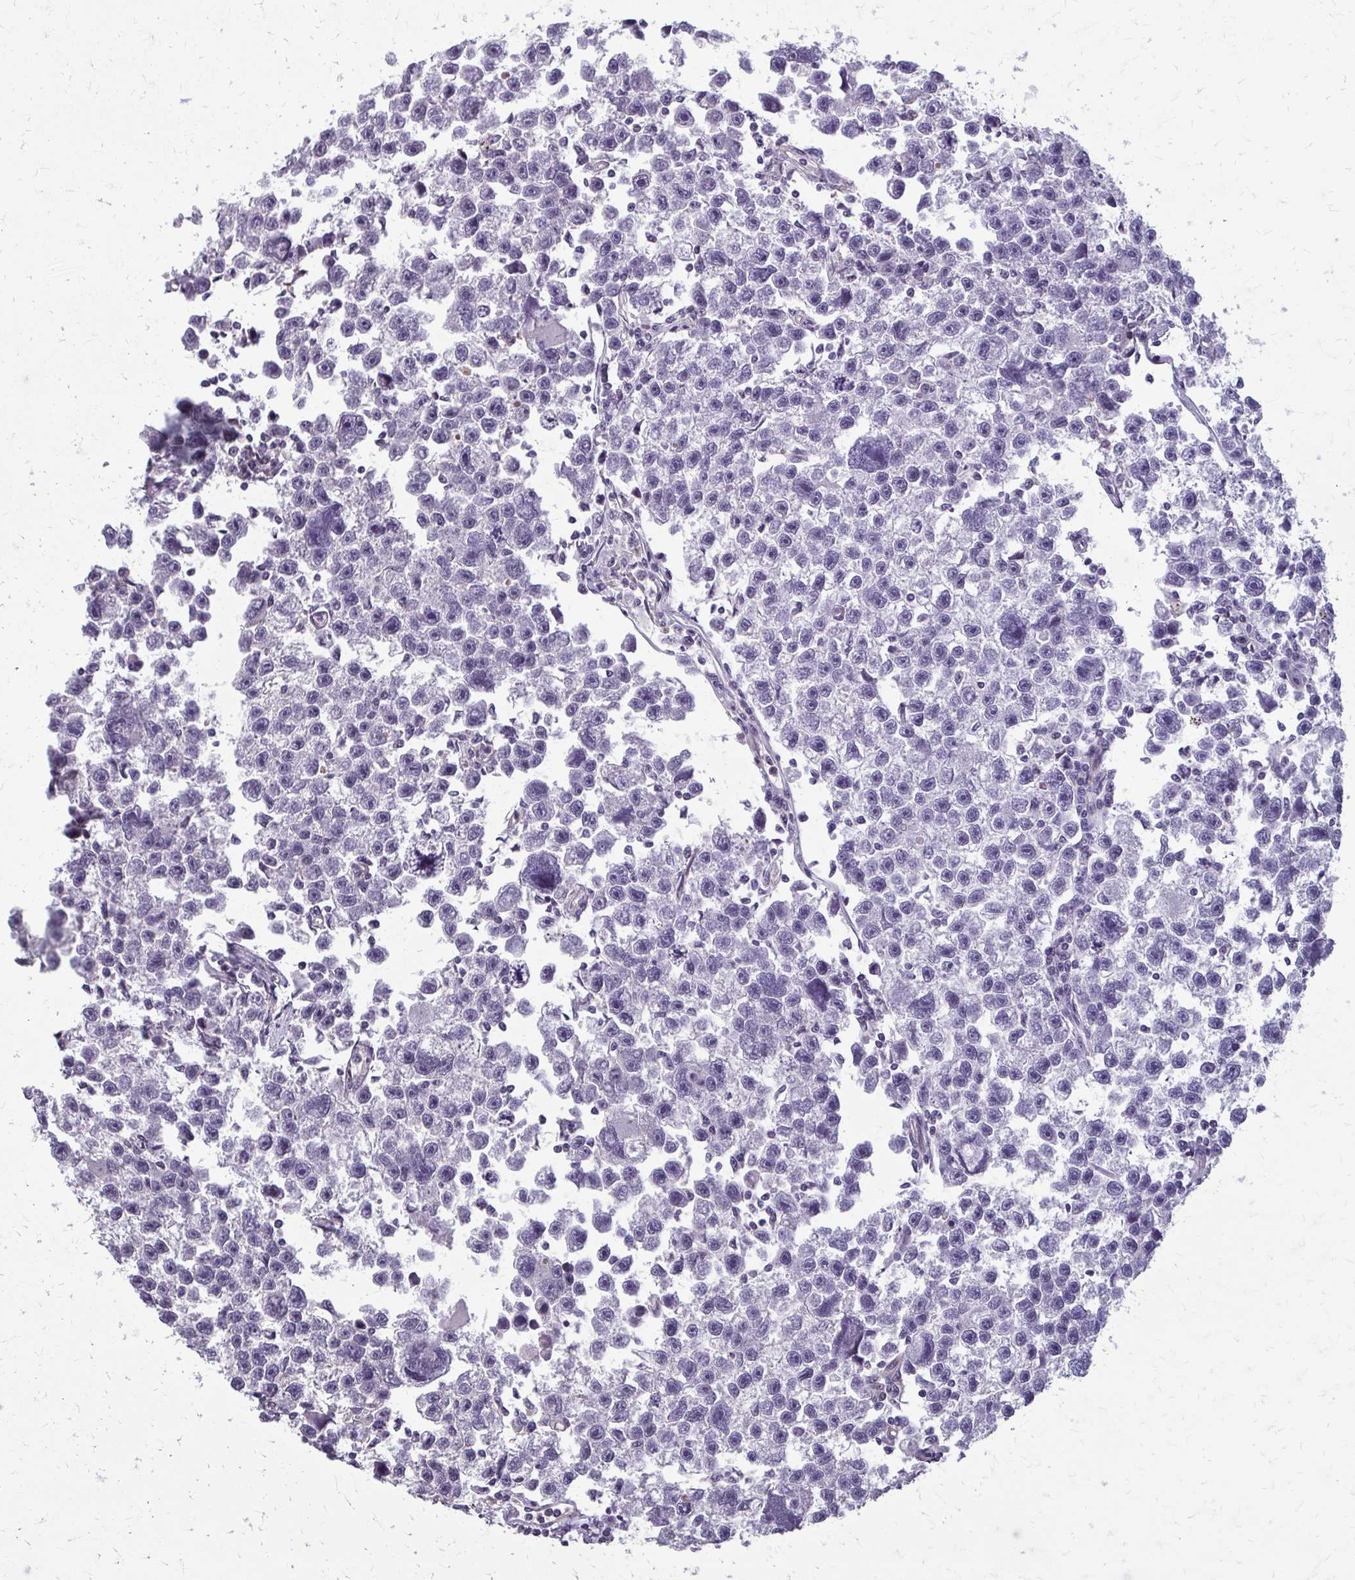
{"staining": {"intensity": "negative", "quantity": "none", "location": "none"}, "tissue": "testis cancer", "cell_type": "Tumor cells", "image_type": "cancer", "snomed": [{"axis": "morphology", "description": "Seminoma, NOS"}, {"axis": "topography", "description": "Testis"}], "caption": "Image shows no significant protein expression in tumor cells of testis seminoma.", "gene": "ZNF34", "patient": {"sex": "male", "age": 26}}